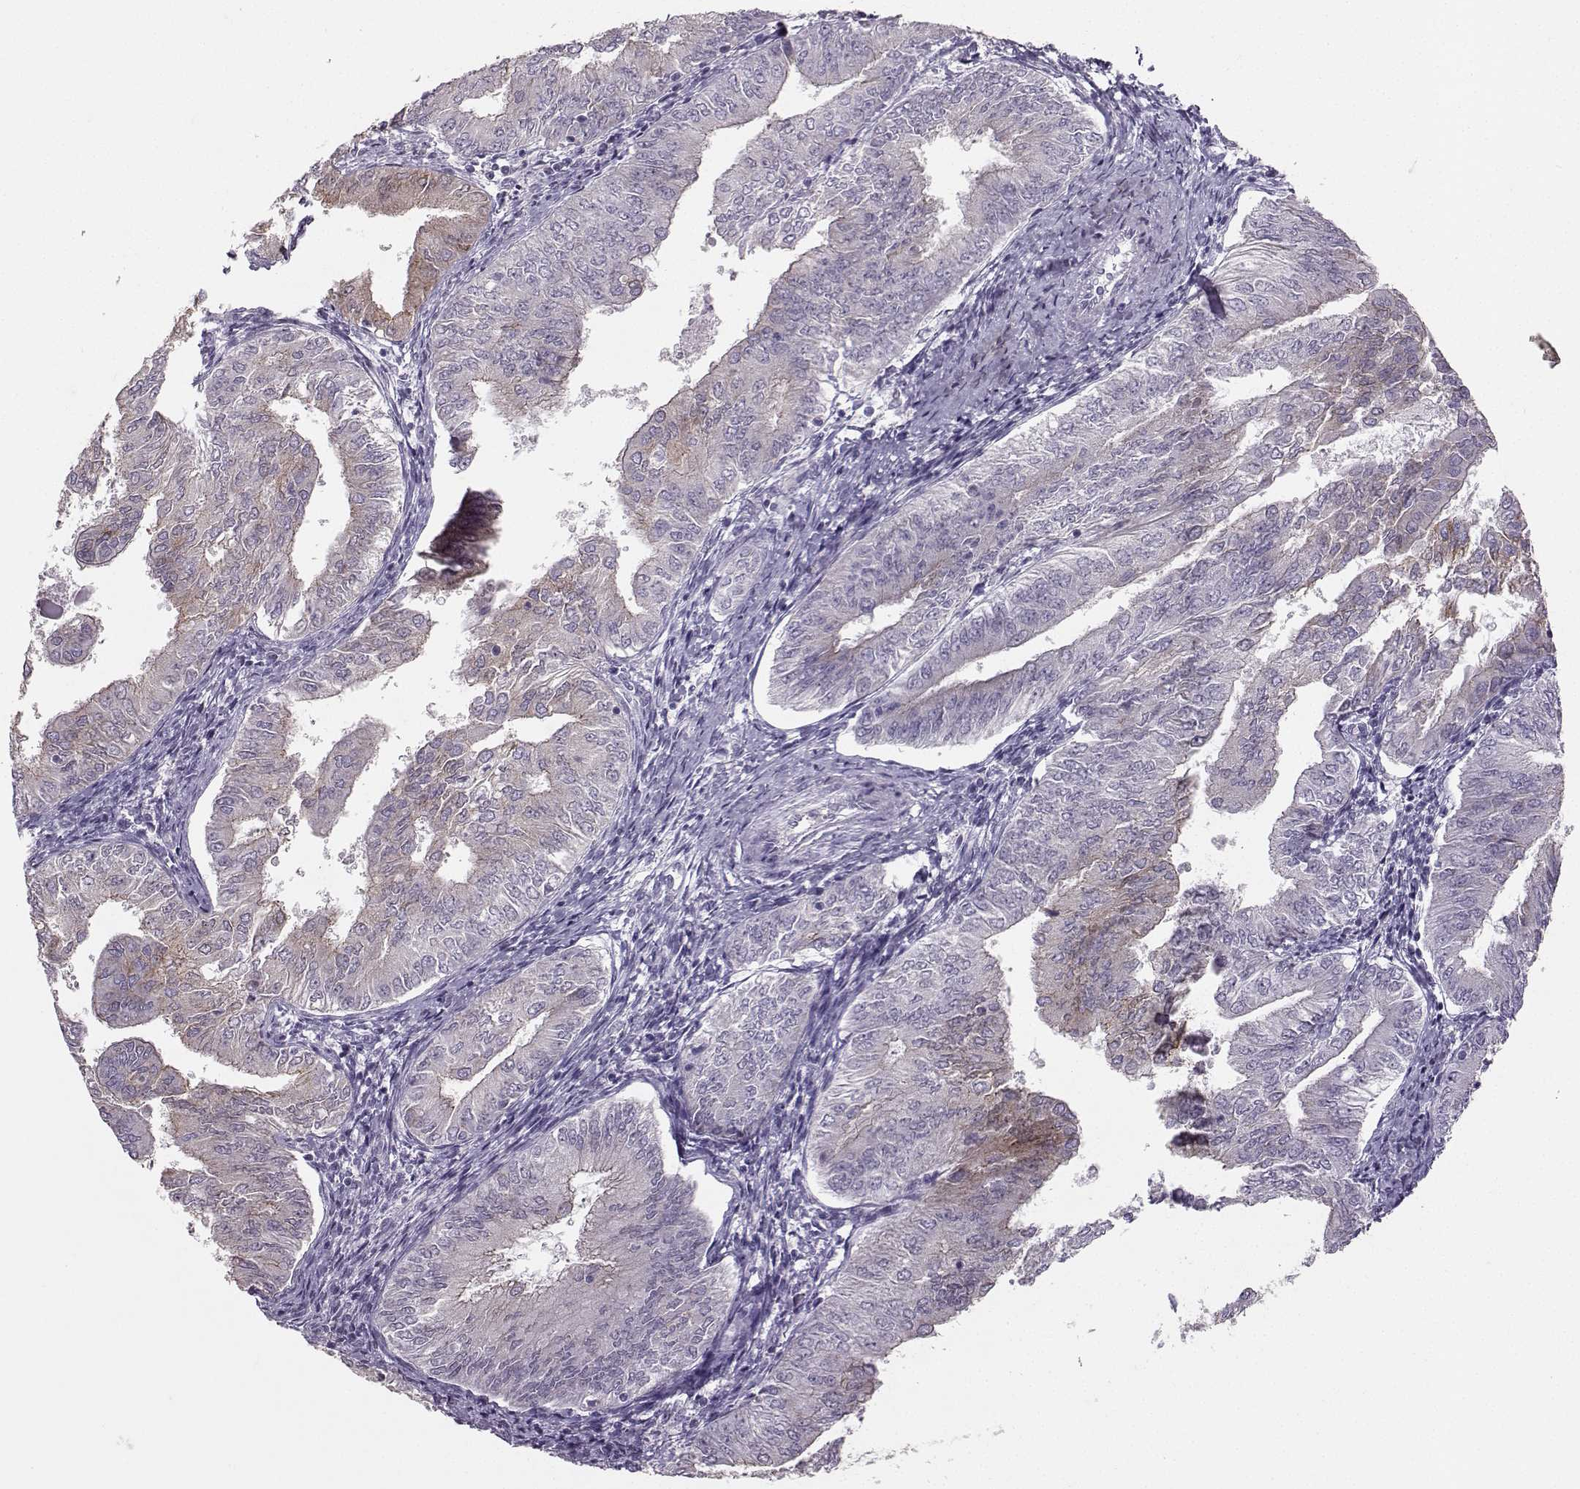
{"staining": {"intensity": "moderate", "quantity": "<25%", "location": "cytoplasmic/membranous"}, "tissue": "endometrial cancer", "cell_type": "Tumor cells", "image_type": "cancer", "snomed": [{"axis": "morphology", "description": "Adenocarcinoma, NOS"}, {"axis": "topography", "description": "Endometrium"}], "caption": "IHC micrograph of neoplastic tissue: human endometrial adenocarcinoma stained using IHC demonstrates low levels of moderate protein expression localized specifically in the cytoplasmic/membranous of tumor cells, appearing as a cytoplasmic/membranous brown color.", "gene": "PKP2", "patient": {"sex": "female", "age": 53}}